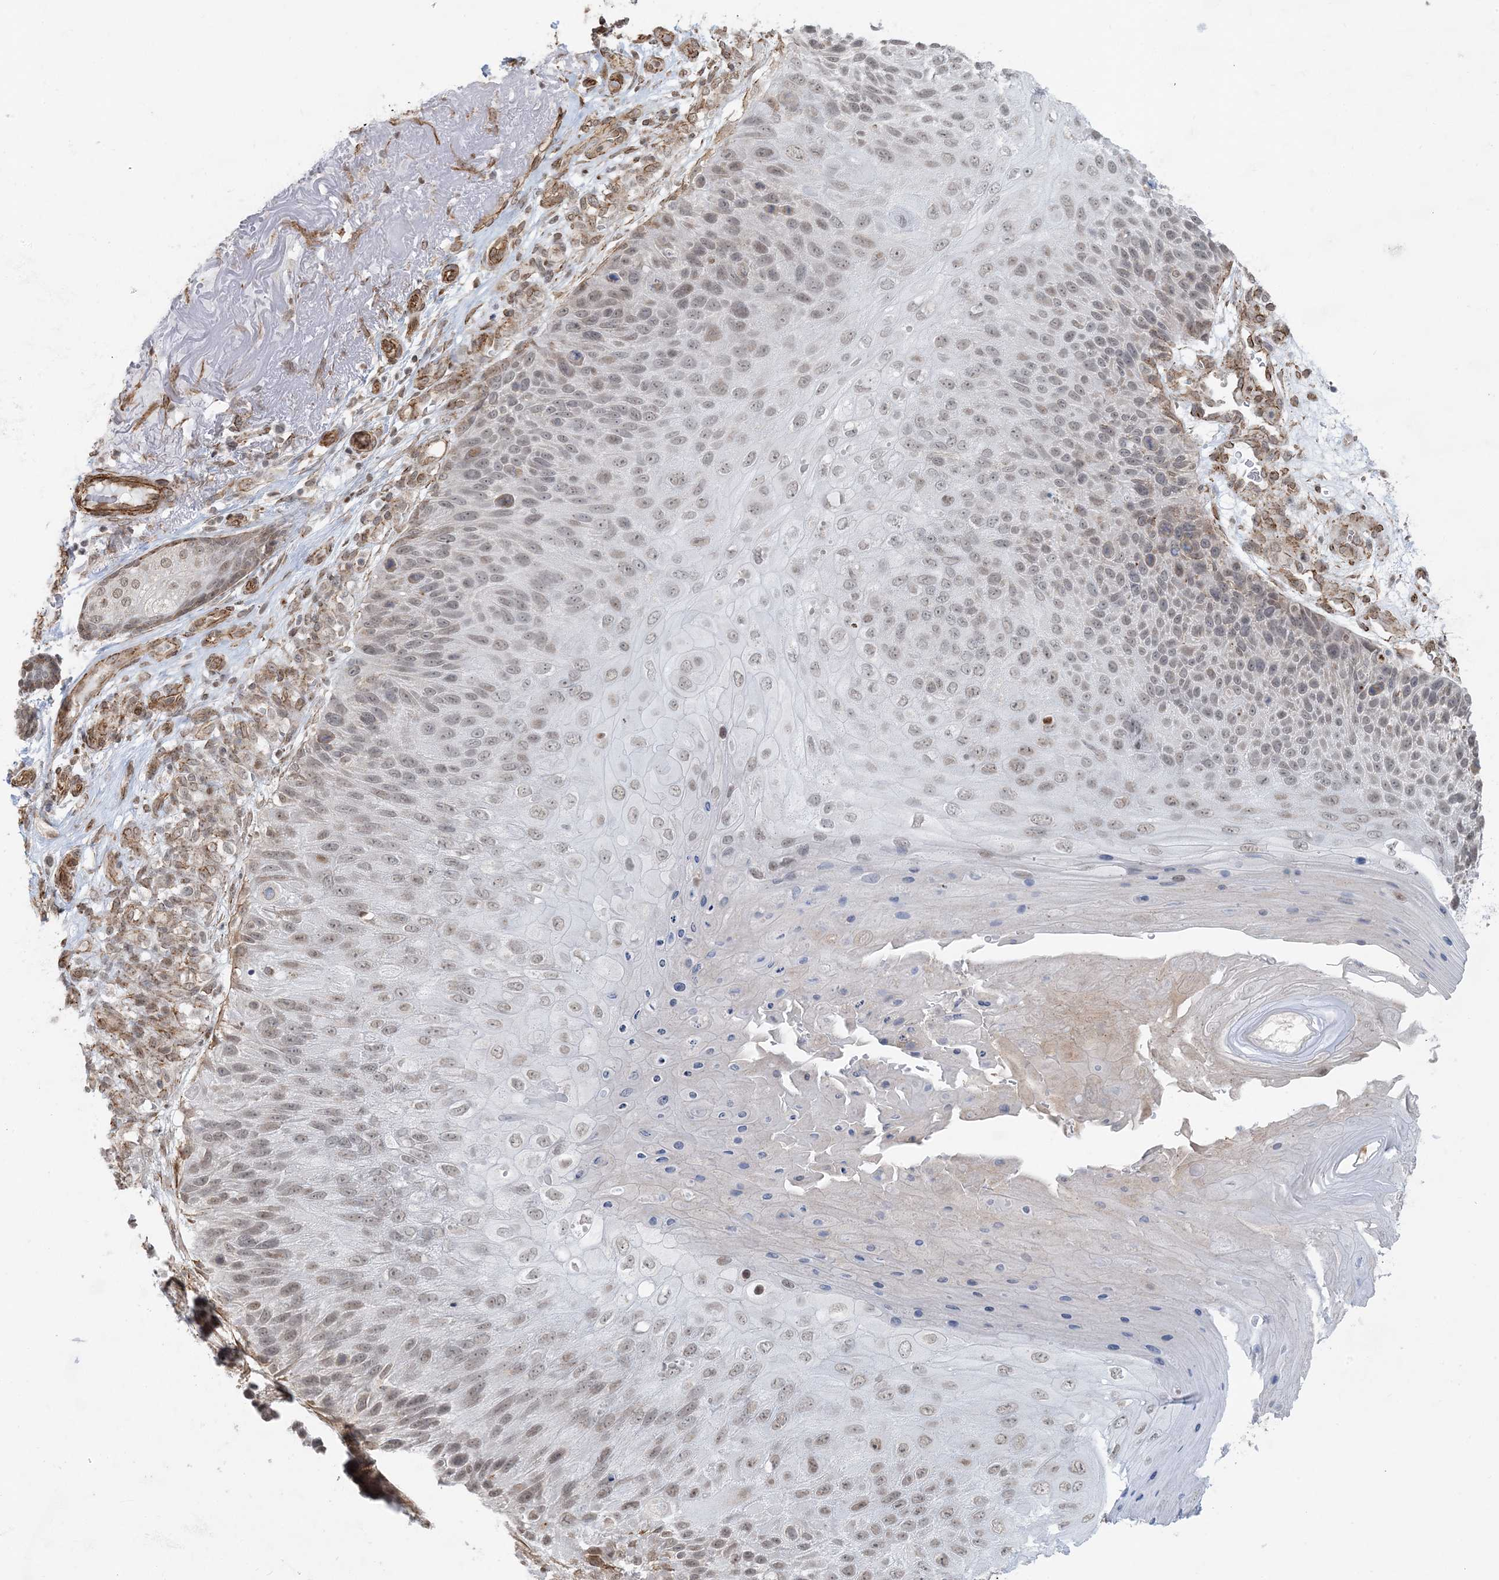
{"staining": {"intensity": "weak", "quantity": "25%-75%", "location": "nuclear"}, "tissue": "skin cancer", "cell_type": "Tumor cells", "image_type": "cancer", "snomed": [{"axis": "morphology", "description": "Squamous cell carcinoma, NOS"}, {"axis": "topography", "description": "Skin"}], "caption": "Immunohistochemistry (IHC) histopathology image of neoplastic tissue: human skin squamous cell carcinoma stained using IHC exhibits low levels of weak protein expression localized specifically in the nuclear of tumor cells, appearing as a nuclear brown color.", "gene": "CHCHD4", "patient": {"sex": "female", "age": 88}}